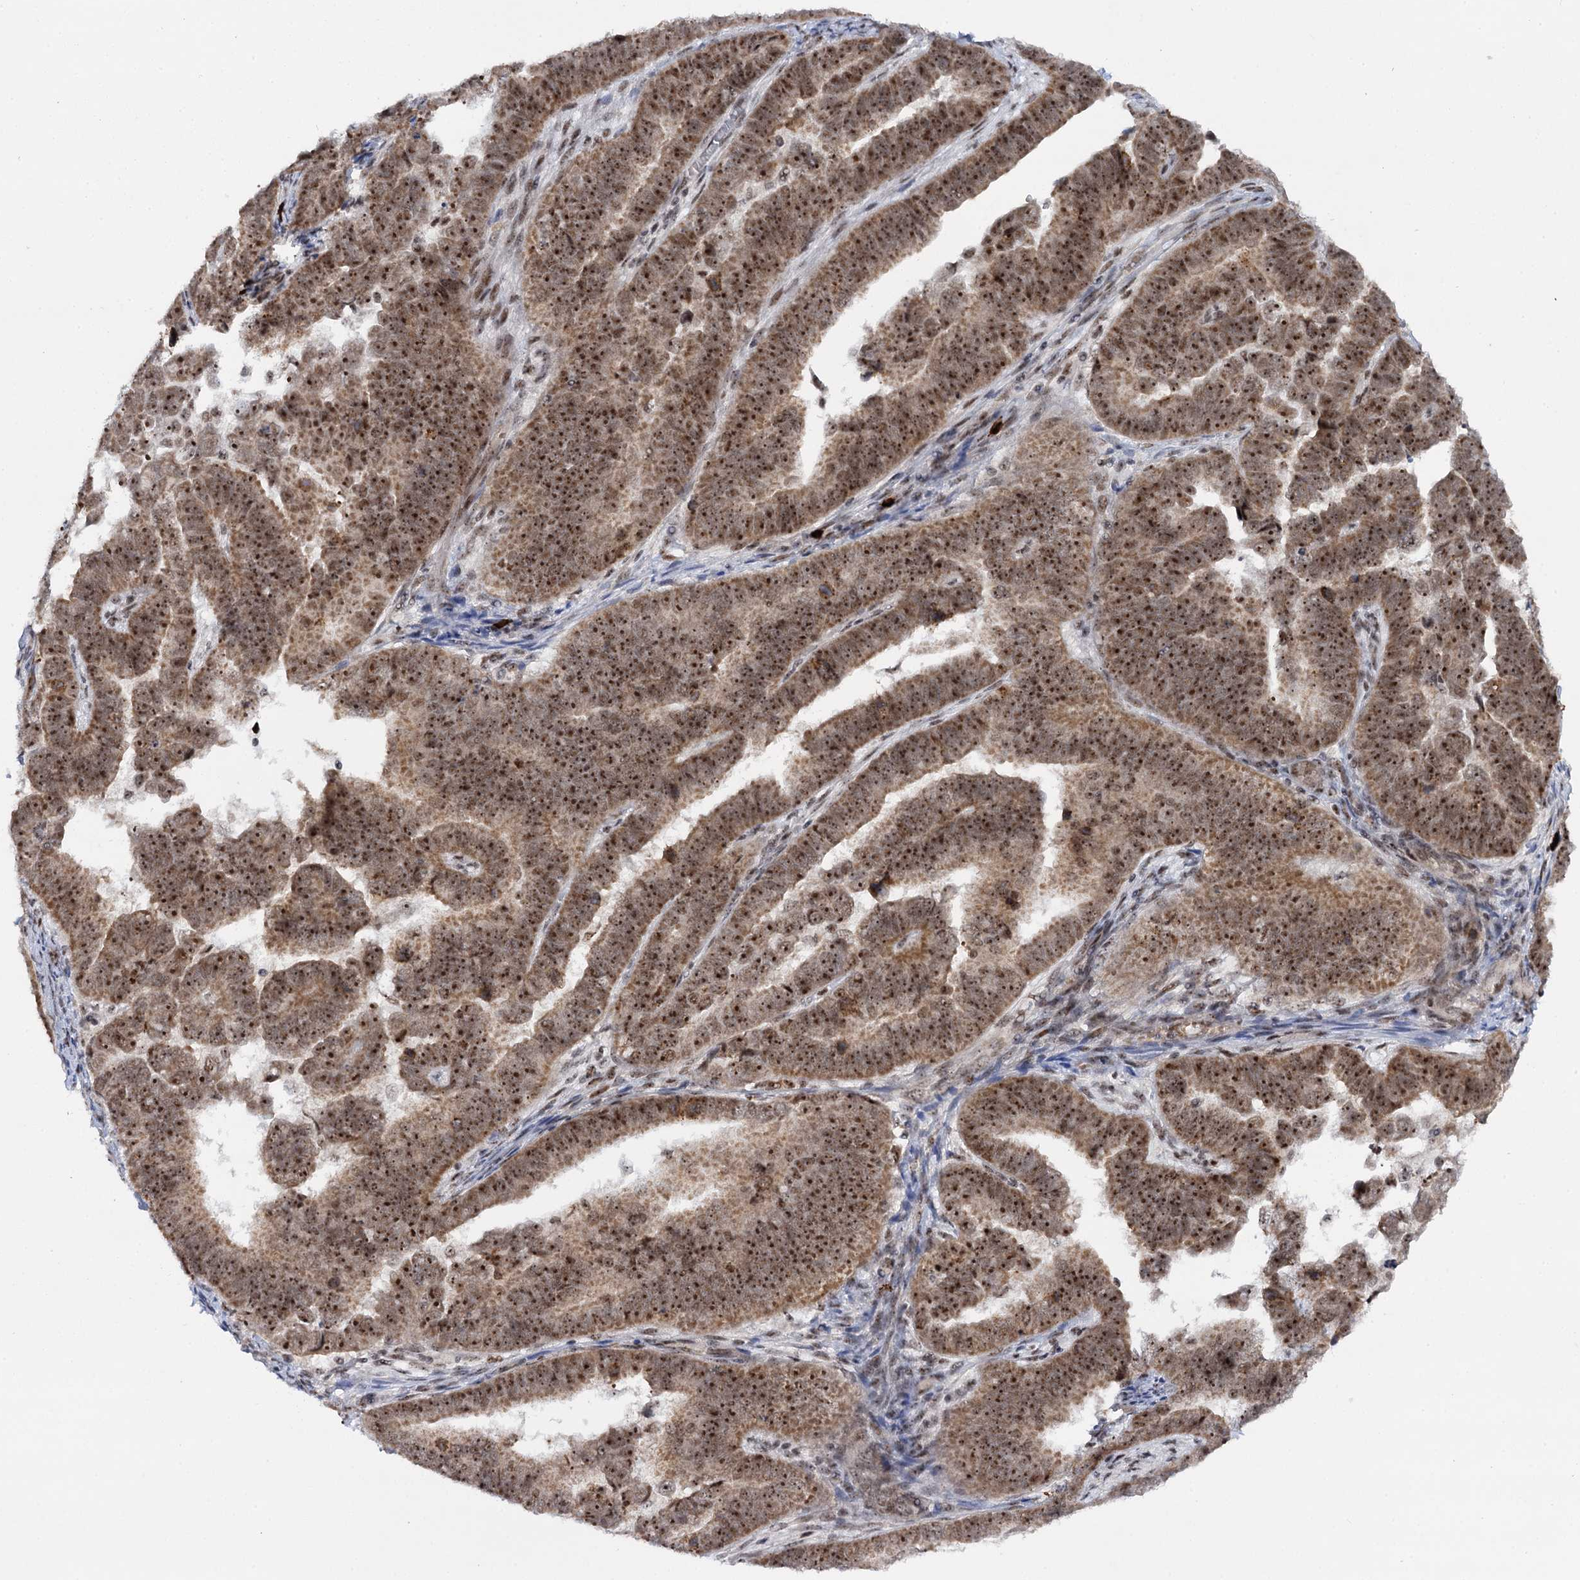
{"staining": {"intensity": "strong", "quantity": ">75%", "location": "cytoplasmic/membranous,nuclear"}, "tissue": "endometrial cancer", "cell_type": "Tumor cells", "image_type": "cancer", "snomed": [{"axis": "morphology", "description": "Adenocarcinoma, NOS"}, {"axis": "topography", "description": "Endometrium"}], "caption": "Immunohistochemistry image of neoplastic tissue: endometrial cancer stained using immunohistochemistry (IHC) demonstrates high levels of strong protein expression localized specifically in the cytoplasmic/membranous and nuclear of tumor cells, appearing as a cytoplasmic/membranous and nuclear brown color.", "gene": "BUD13", "patient": {"sex": "female", "age": 75}}